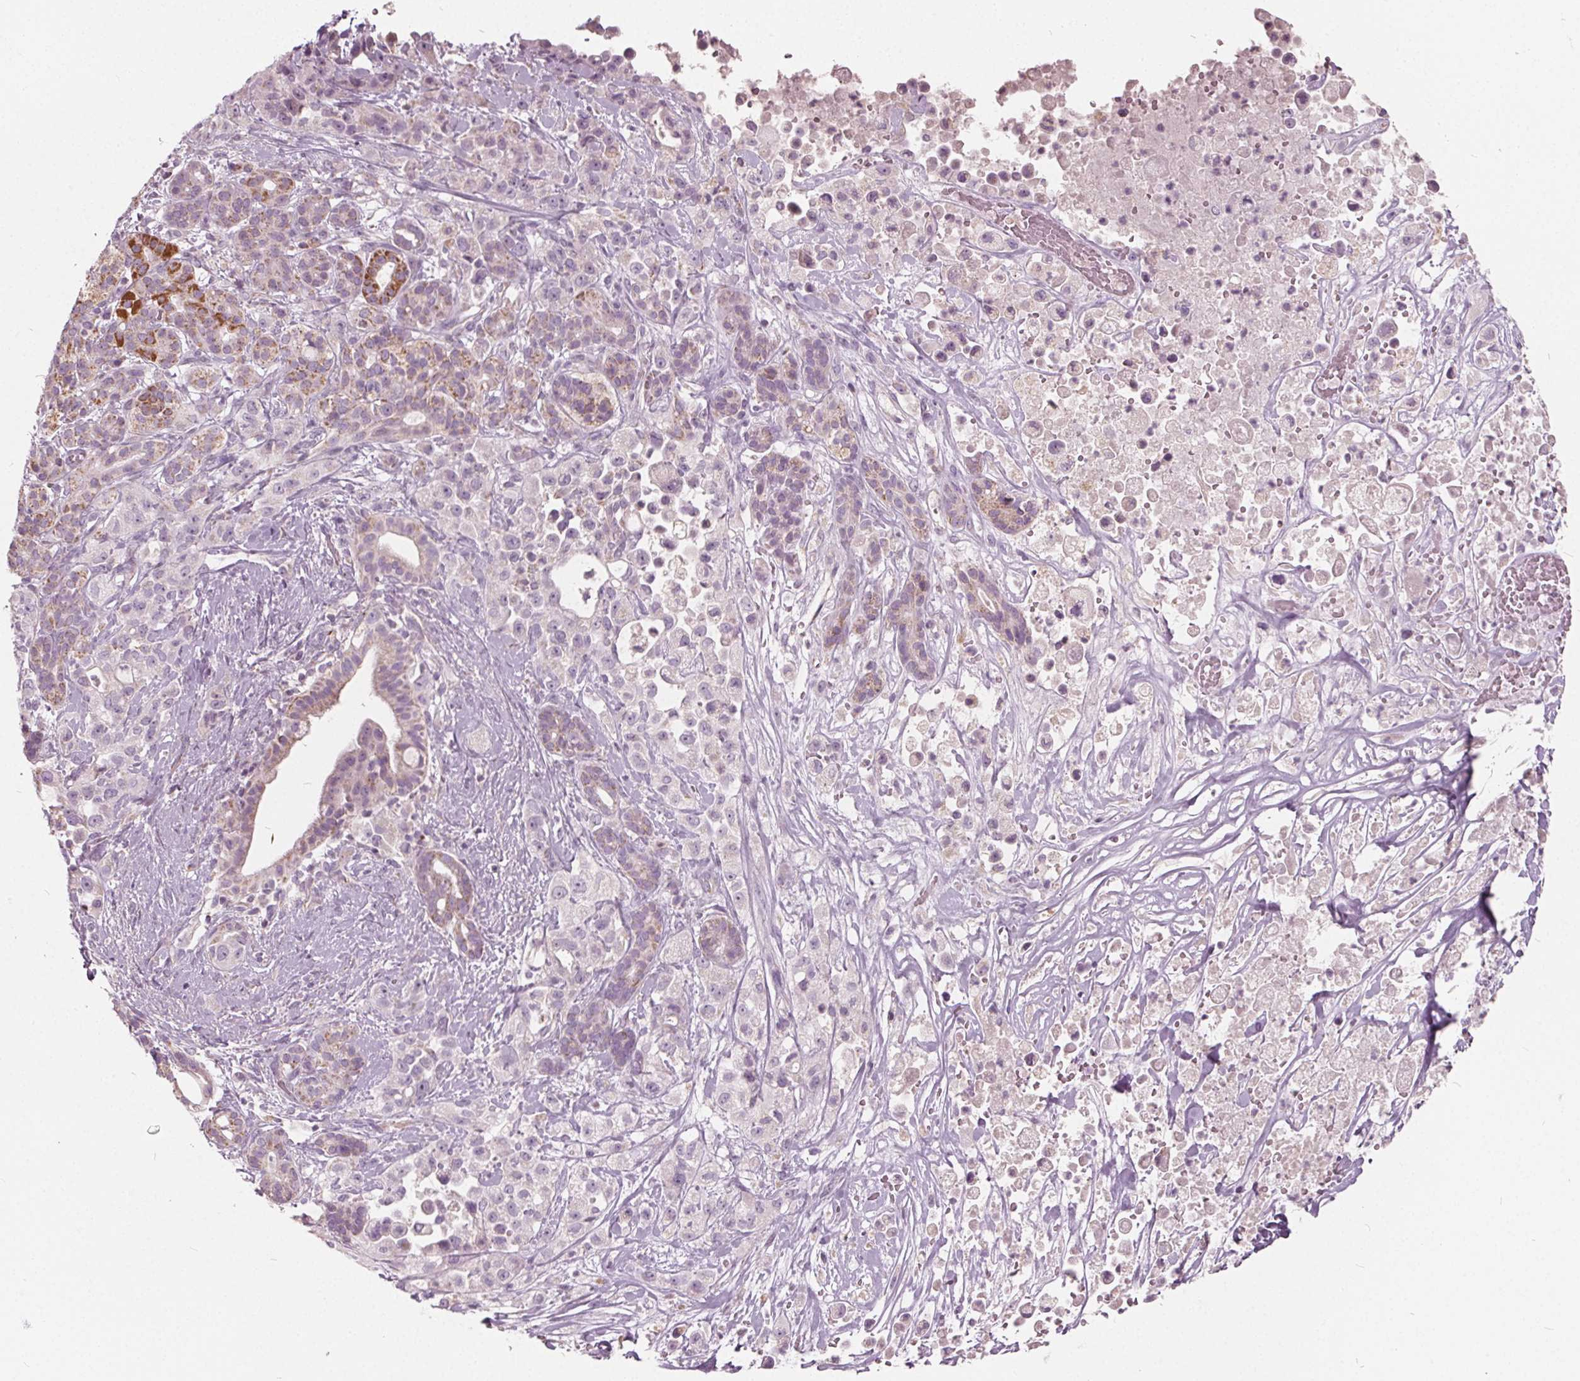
{"staining": {"intensity": "negative", "quantity": "none", "location": "none"}, "tissue": "pancreatic cancer", "cell_type": "Tumor cells", "image_type": "cancer", "snomed": [{"axis": "morphology", "description": "Adenocarcinoma, NOS"}, {"axis": "topography", "description": "Pancreas"}], "caption": "Human pancreatic cancer stained for a protein using immunohistochemistry (IHC) exhibits no expression in tumor cells.", "gene": "ECI2", "patient": {"sex": "male", "age": 44}}